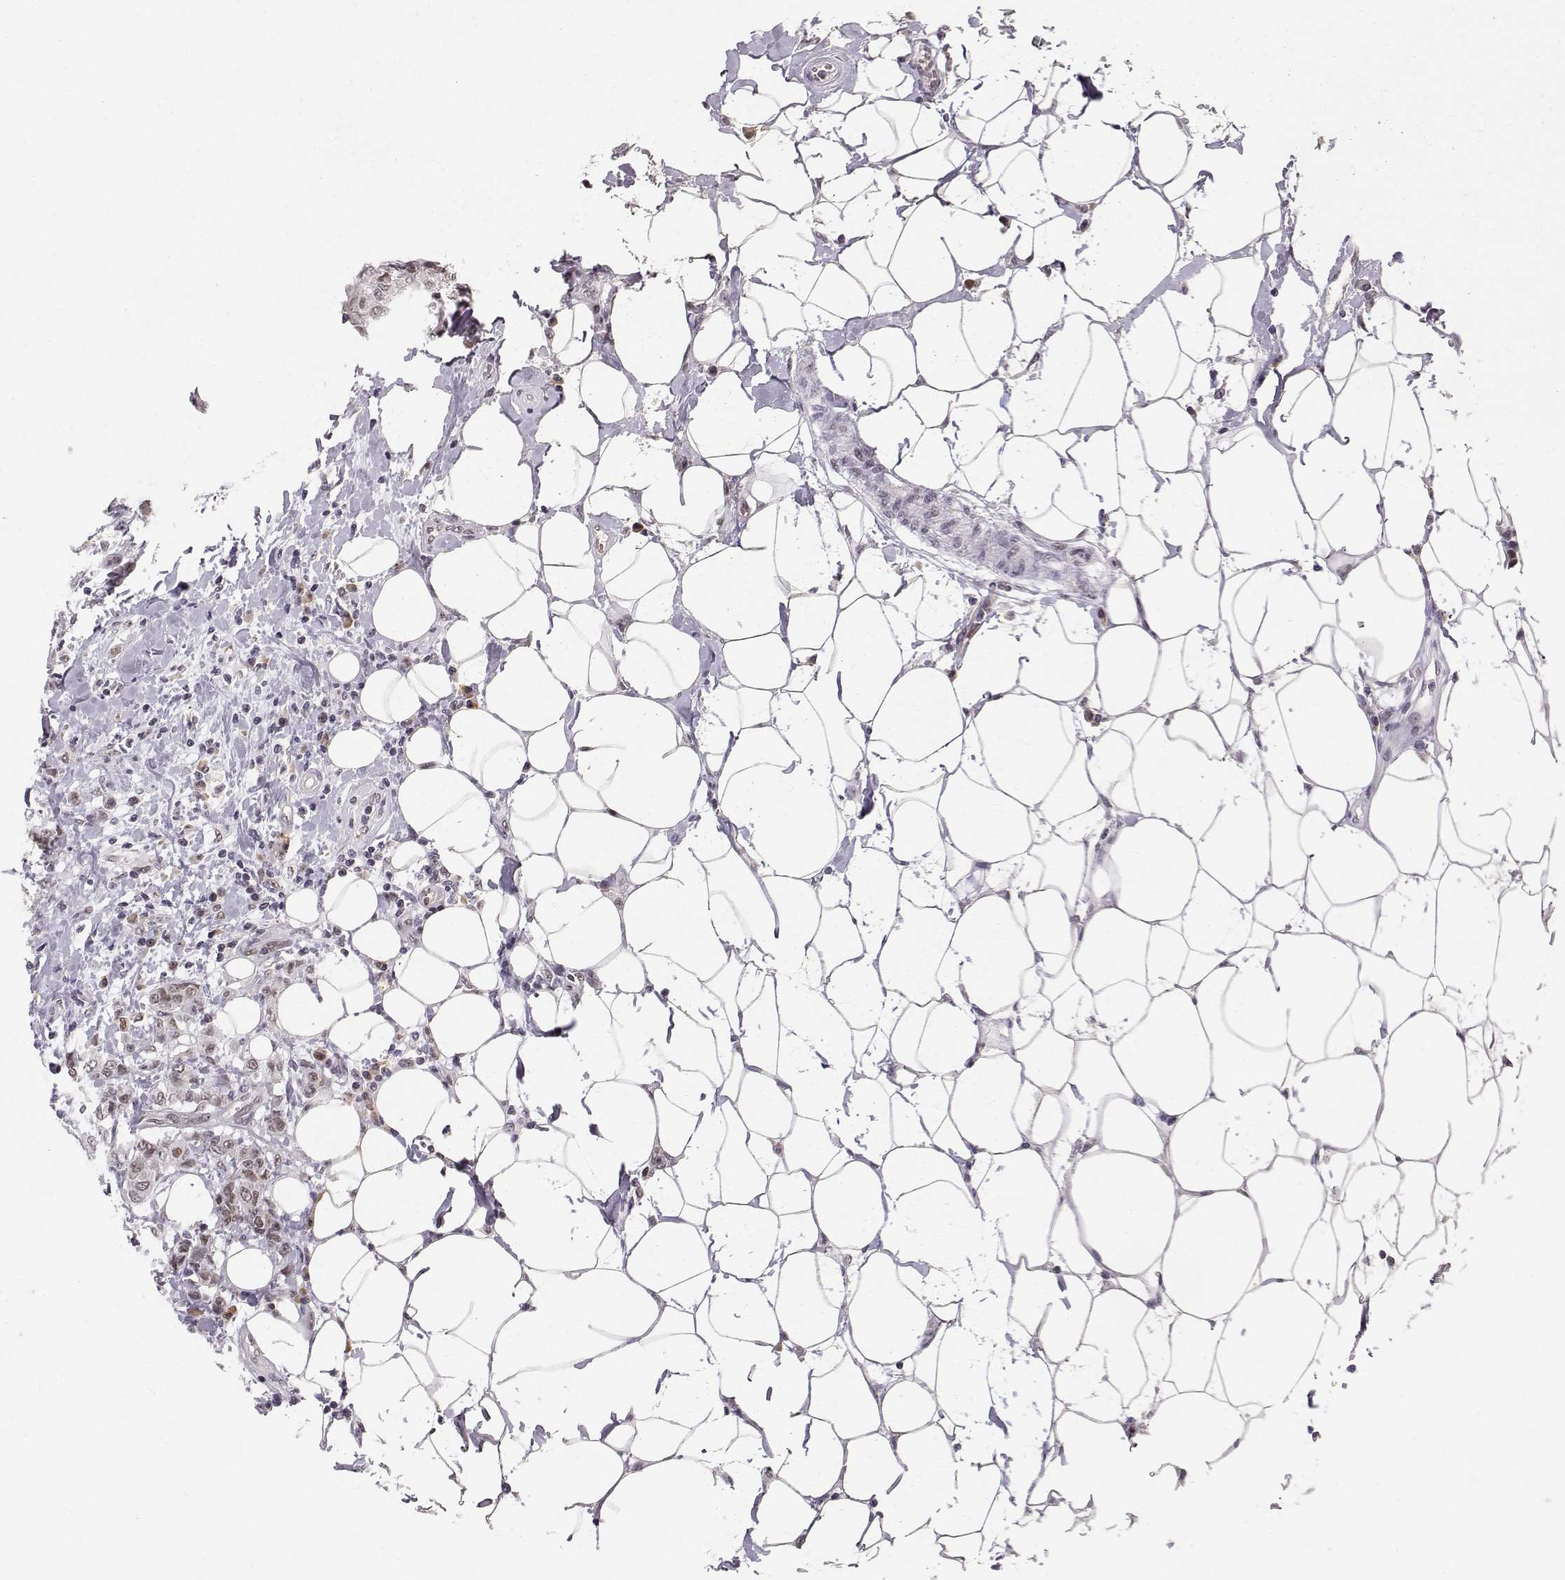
{"staining": {"intensity": "moderate", "quantity": "25%-75%", "location": "cytoplasmic/membranous,nuclear"}, "tissue": "breast cancer", "cell_type": "Tumor cells", "image_type": "cancer", "snomed": [{"axis": "morphology", "description": "Duct carcinoma"}, {"axis": "topography", "description": "Breast"}], "caption": "The micrograph reveals staining of breast cancer, revealing moderate cytoplasmic/membranous and nuclear protein expression (brown color) within tumor cells.", "gene": "RPP38", "patient": {"sex": "female", "age": 27}}